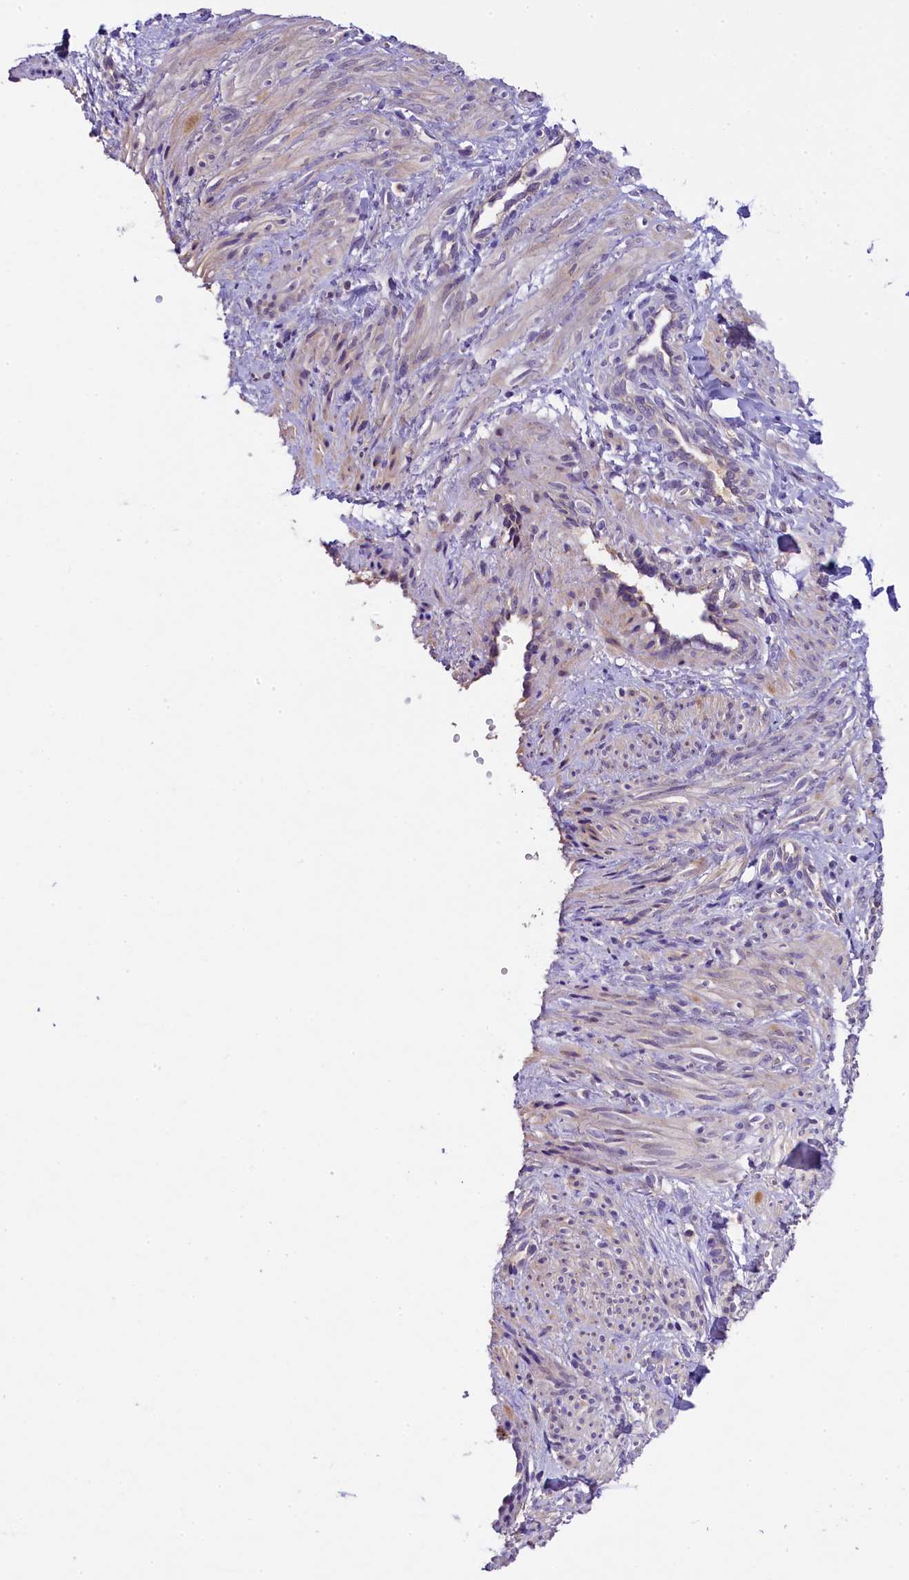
{"staining": {"intensity": "negative", "quantity": "none", "location": "none"}, "tissue": "smooth muscle", "cell_type": "Smooth muscle cells", "image_type": "normal", "snomed": [{"axis": "morphology", "description": "Normal tissue, NOS"}, {"axis": "topography", "description": "Endometrium"}], "caption": "DAB immunohistochemical staining of unremarkable smooth muscle displays no significant positivity in smooth muscle cells. Brightfield microscopy of immunohistochemistry (IHC) stained with DAB (brown) and hematoxylin (blue), captured at high magnification.", "gene": "UBXN6", "patient": {"sex": "female", "age": 33}}